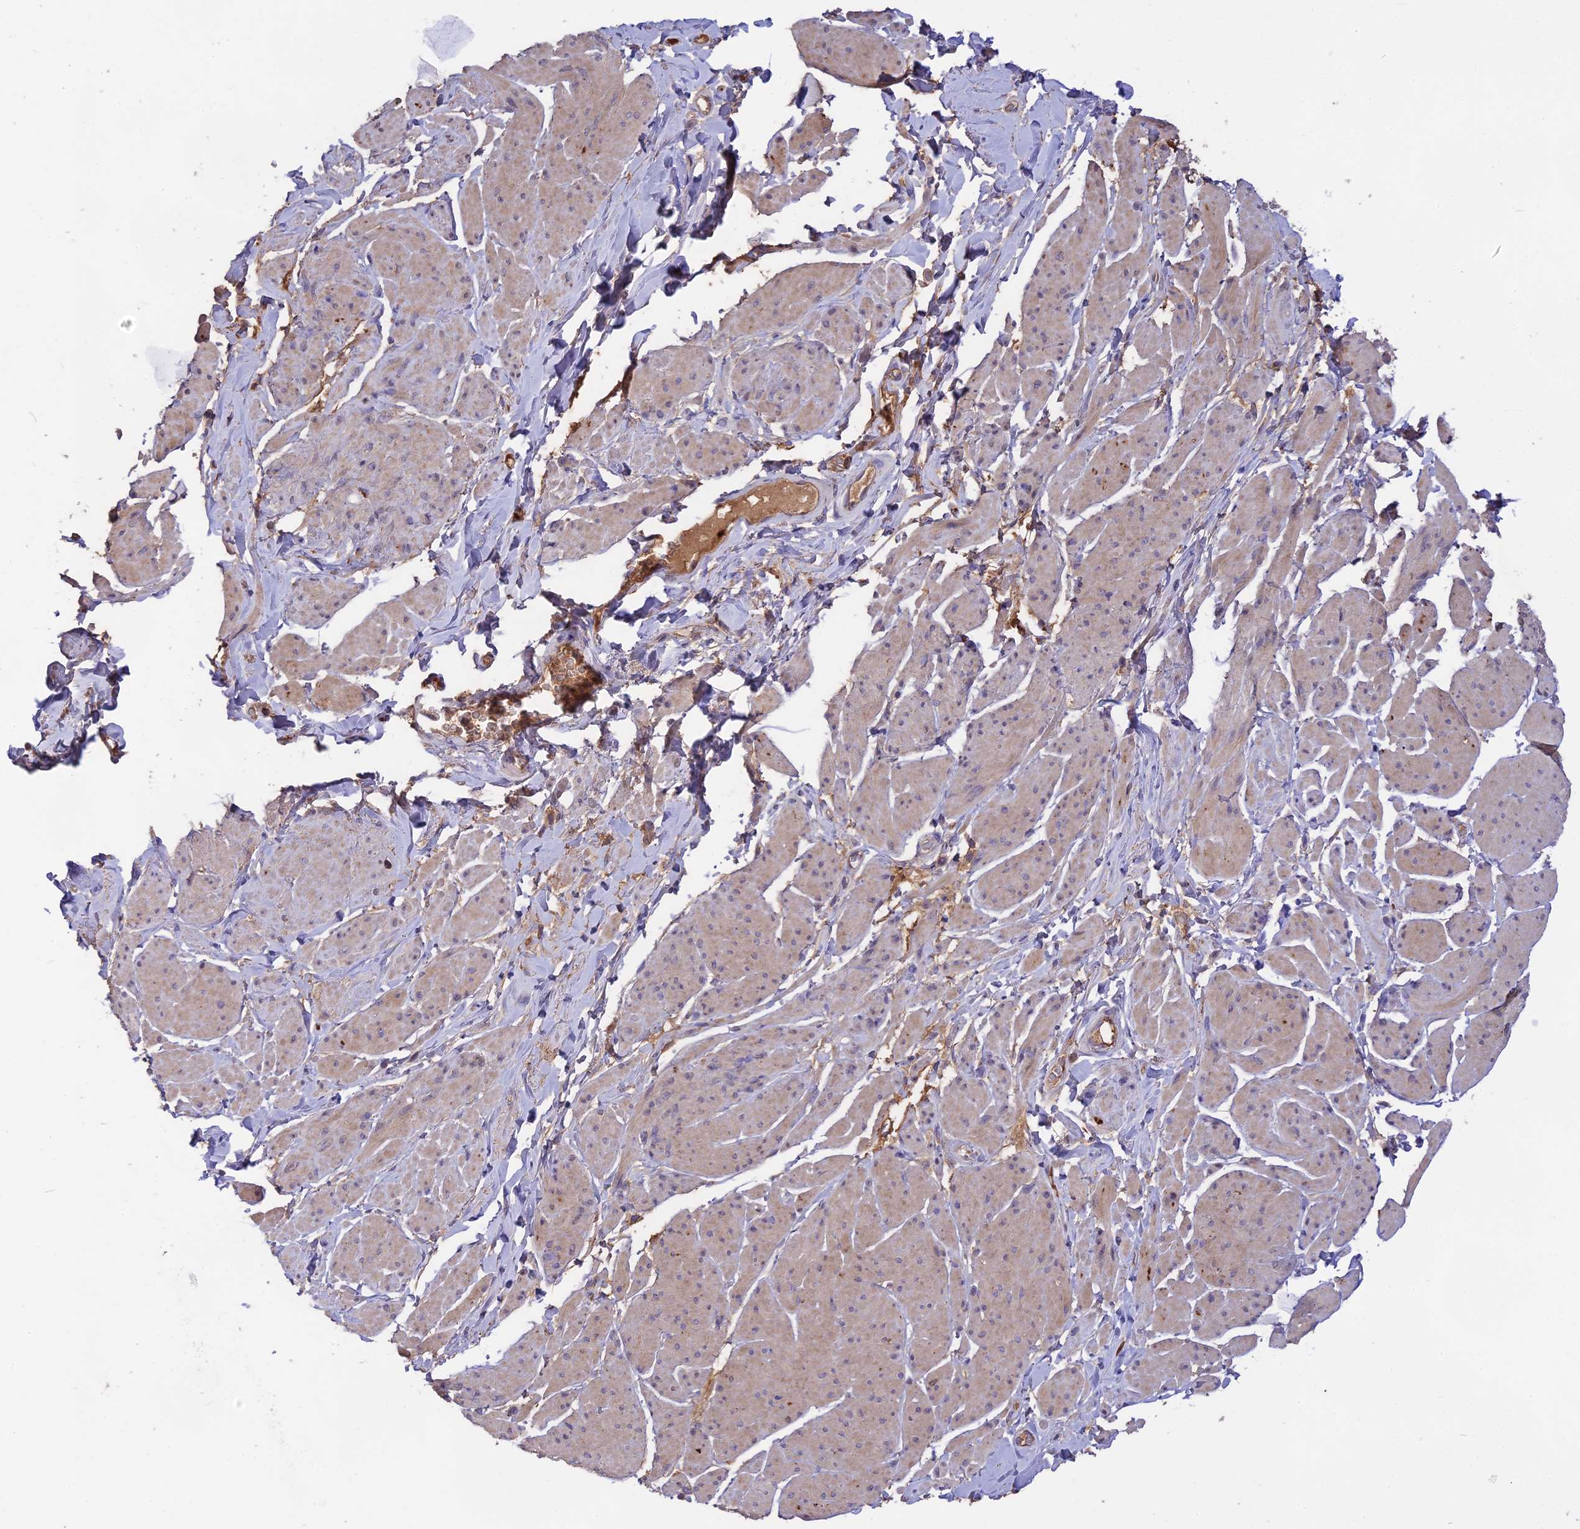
{"staining": {"intensity": "weak", "quantity": "<25%", "location": "cytoplasmic/membranous"}, "tissue": "smooth muscle", "cell_type": "Smooth muscle cells", "image_type": "normal", "snomed": [{"axis": "morphology", "description": "Normal tissue, NOS"}, {"axis": "topography", "description": "Smooth muscle"}, {"axis": "topography", "description": "Peripheral nerve tissue"}], "caption": "A photomicrograph of smooth muscle stained for a protein reveals no brown staining in smooth muscle cells.", "gene": "NUDT8", "patient": {"sex": "male", "age": 69}}